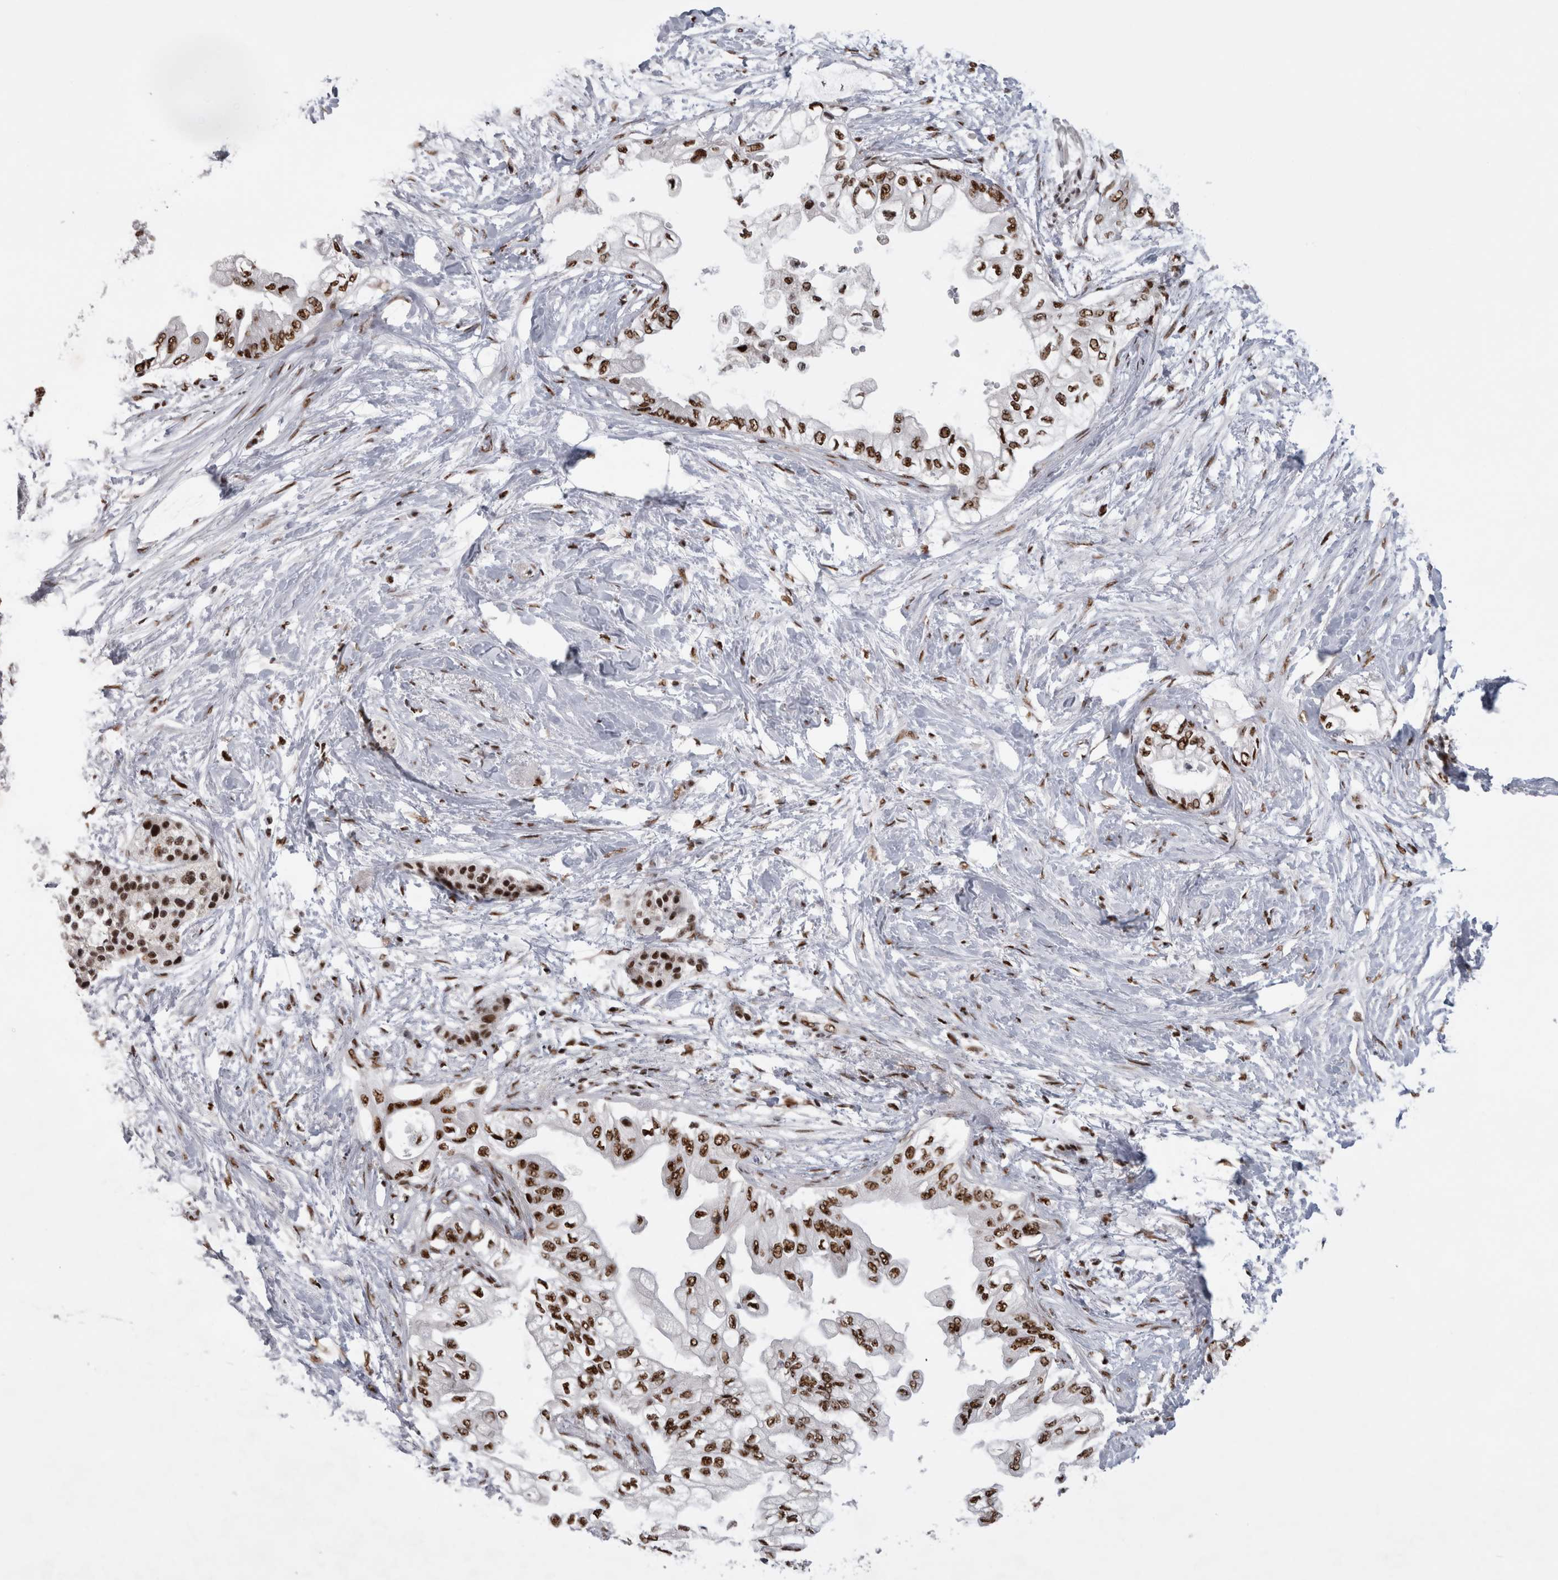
{"staining": {"intensity": "strong", "quantity": ">75%", "location": "nuclear"}, "tissue": "pancreatic cancer", "cell_type": "Tumor cells", "image_type": "cancer", "snomed": [{"axis": "morphology", "description": "Normal tissue, NOS"}, {"axis": "morphology", "description": "Adenocarcinoma, NOS"}, {"axis": "topography", "description": "Pancreas"}, {"axis": "topography", "description": "Duodenum"}], "caption": "Tumor cells exhibit strong nuclear positivity in approximately >75% of cells in pancreatic adenocarcinoma.", "gene": "CDK11A", "patient": {"sex": "female", "age": 60}}